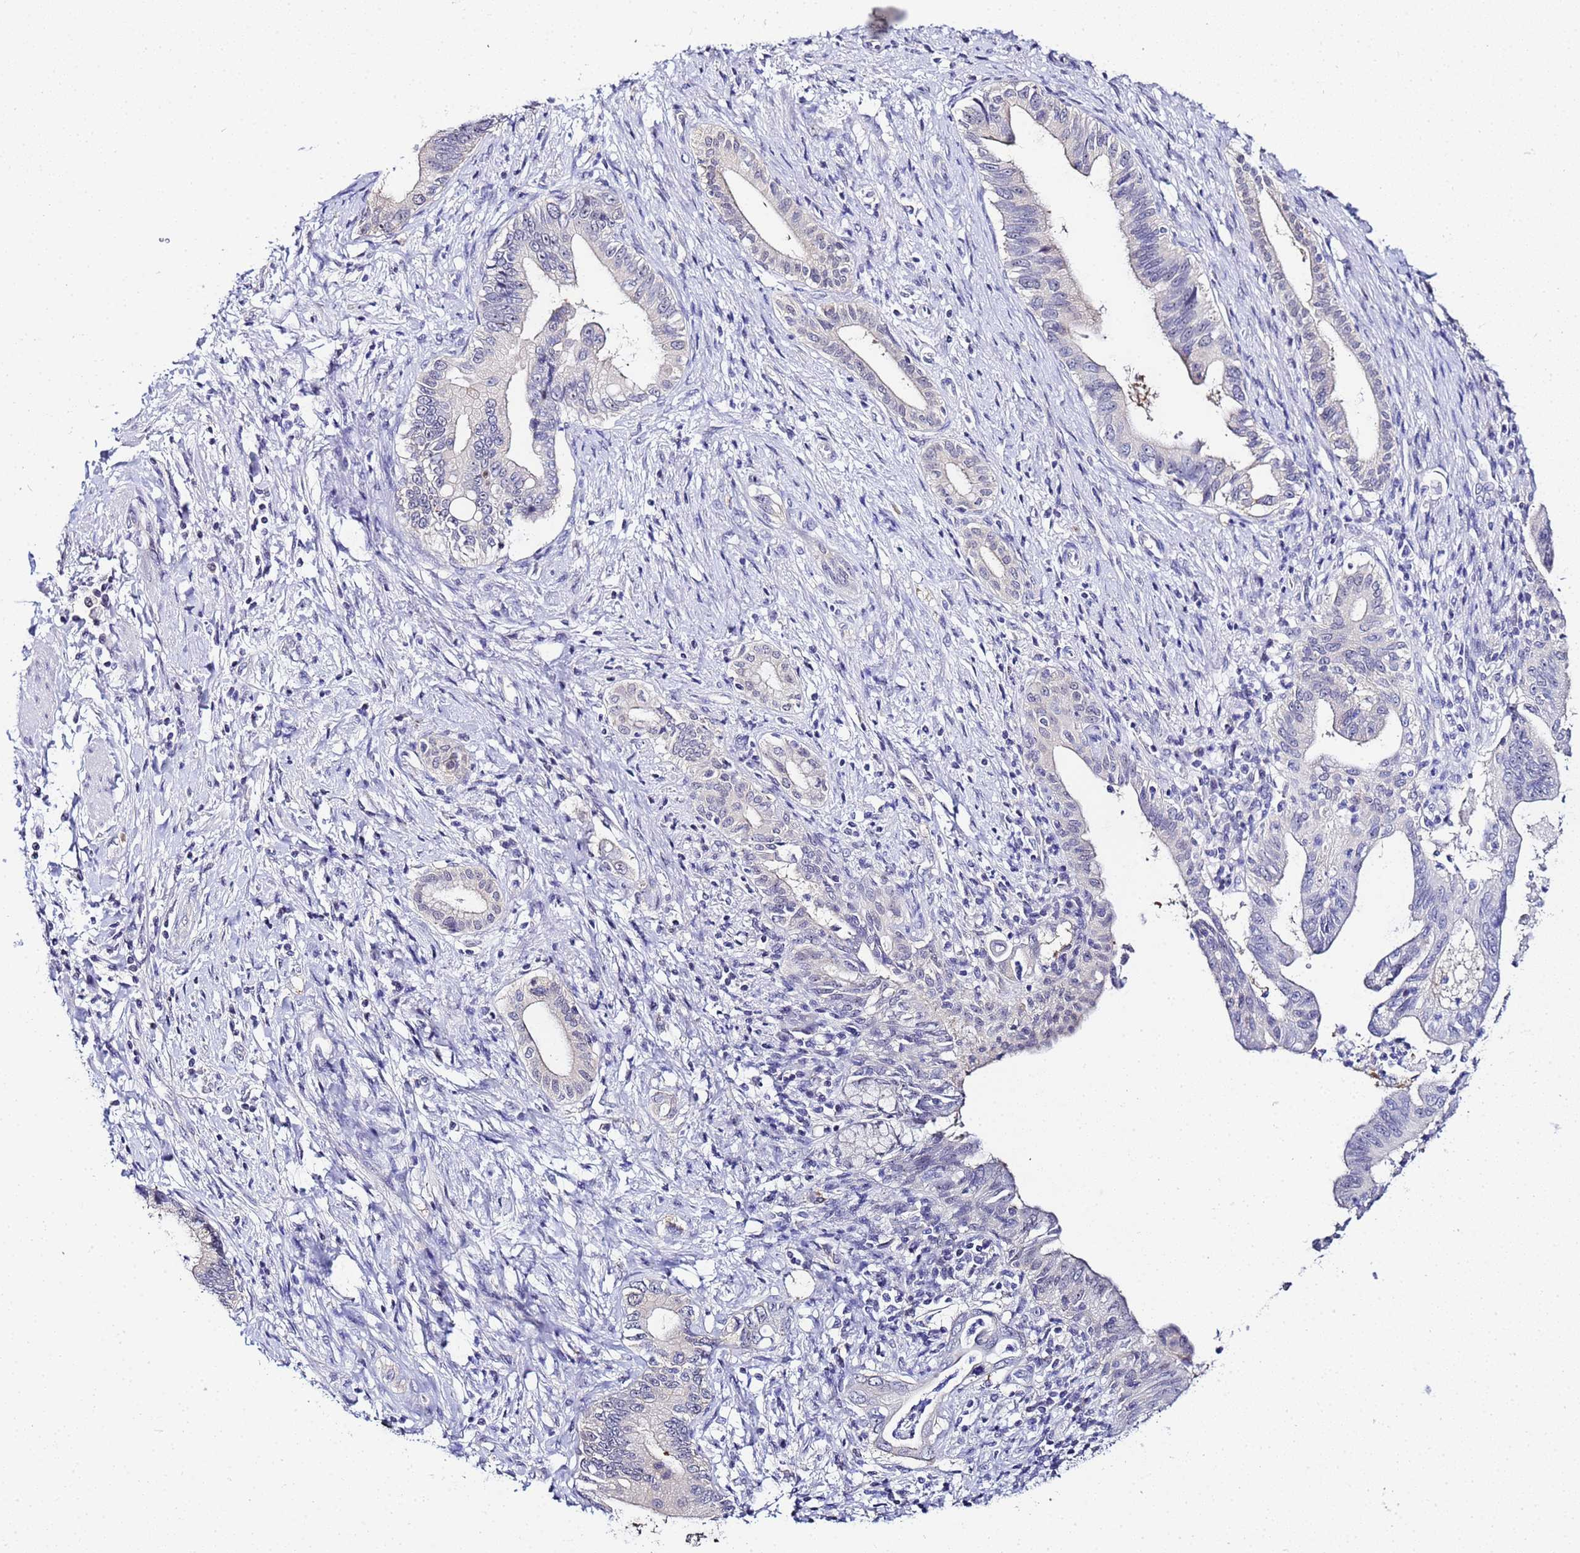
{"staining": {"intensity": "negative", "quantity": "none", "location": "none"}, "tissue": "pancreatic cancer", "cell_type": "Tumor cells", "image_type": "cancer", "snomed": [{"axis": "morphology", "description": "Adenocarcinoma, NOS"}, {"axis": "topography", "description": "Pancreas"}], "caption": "Protein analysis of pancreatic cancer shows no significant positivity in tumor cells.", "gene": "ACTL6B", "patient": {"sex": "female", "age": 55}}